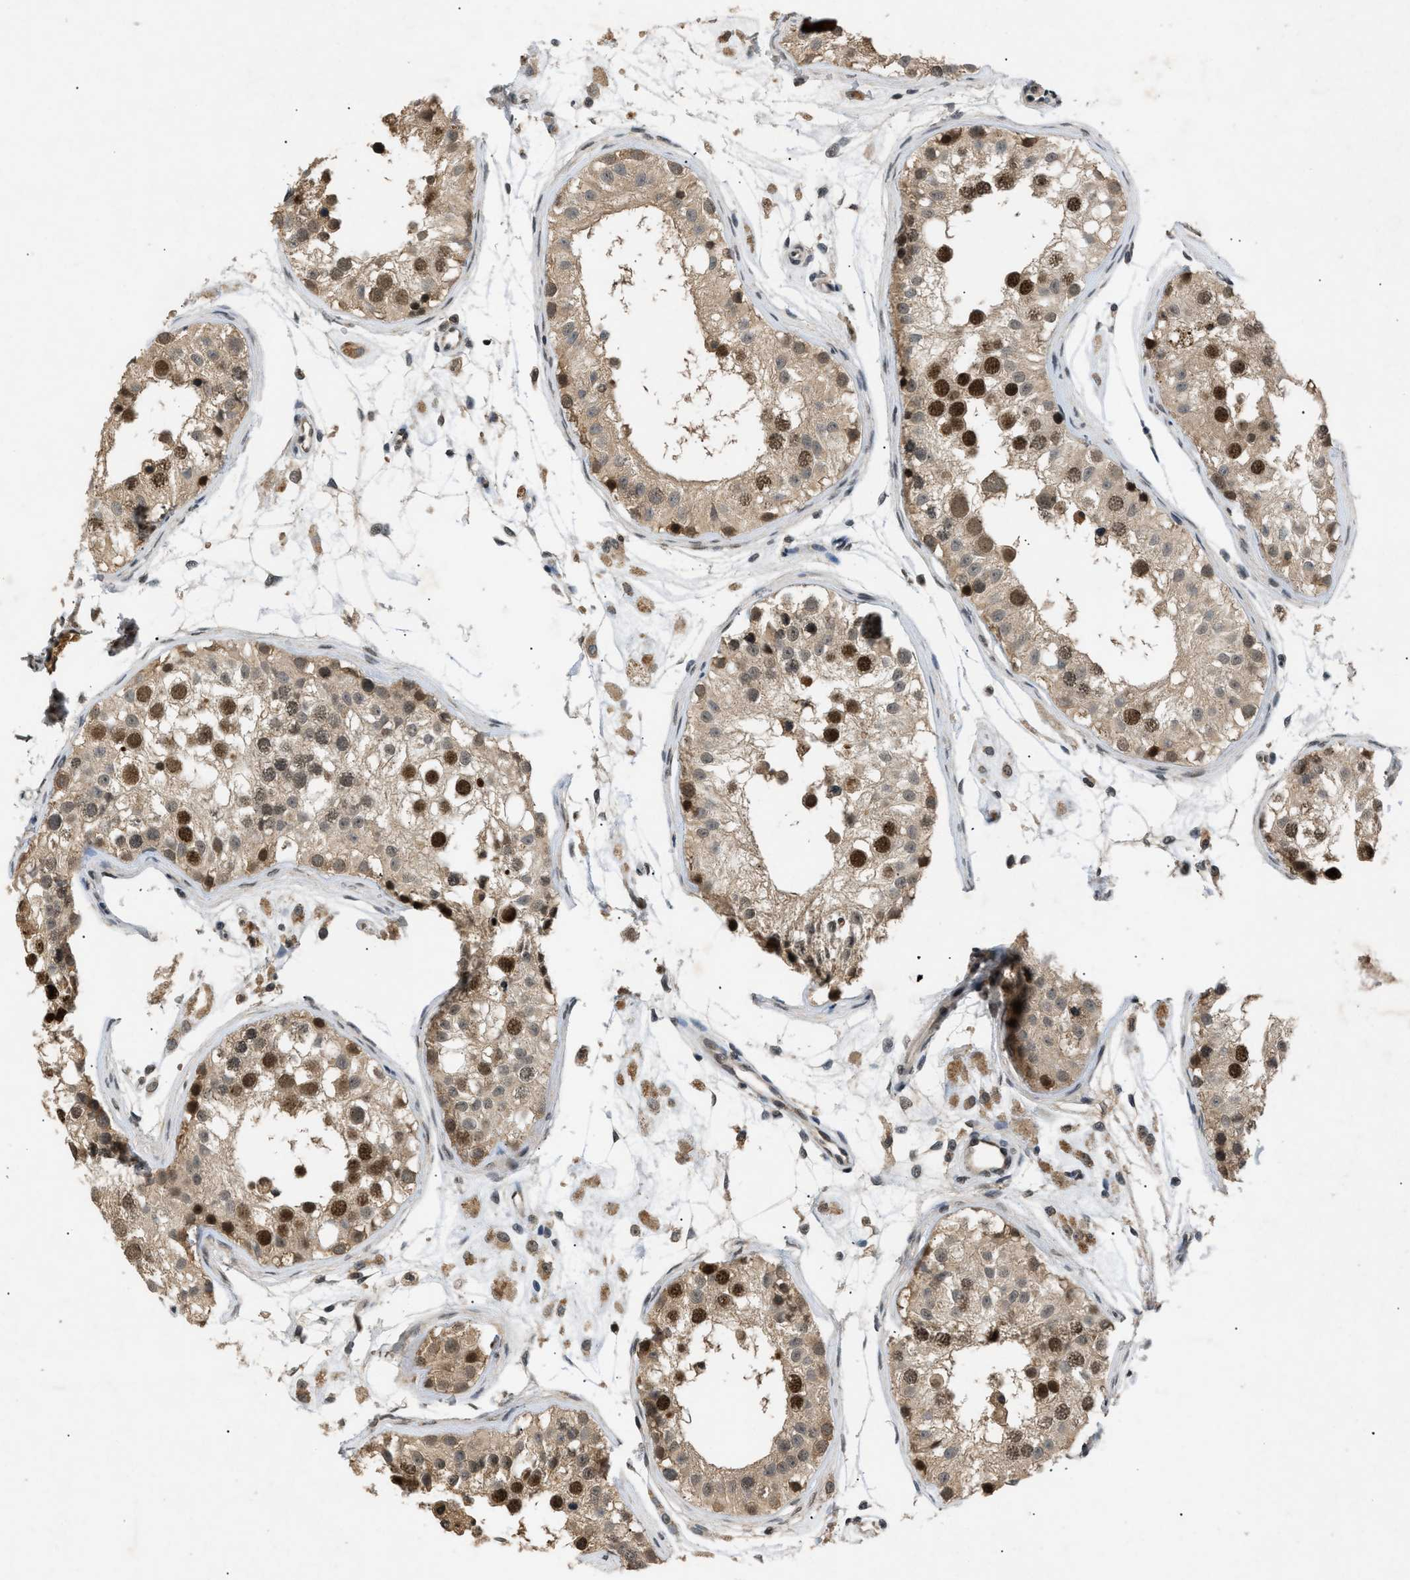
{"staining": {"intensity": "strong", "quantity": ">75%", "location": "cytoplasmic/membranous,nuclear"}, "tissue": "testis", "cell_type": "Cells in seminiferous ducts", "image_type": "normal", "snomed": [{"axis": "morphology", "description": "Normal tissue, NOS"}, {"axis": "morphology", "description": "Adenocarcinoma, metastatic, NOS"}, {"axis": "topography", "description": "Testis"}], "caption": "High-magnification brightfield microscopy of benign testis stained with DAB (3,3'-diaminobenzidine) (brown) and counterstained with hematoxylin (blue). cells in seminiferous ducts exhibit strong cytoplasmic/membranous,nuclear staining is identified in about>75% of cells.", "gene": "RBM5", "patient": {"sex": "male", "age": 26}}